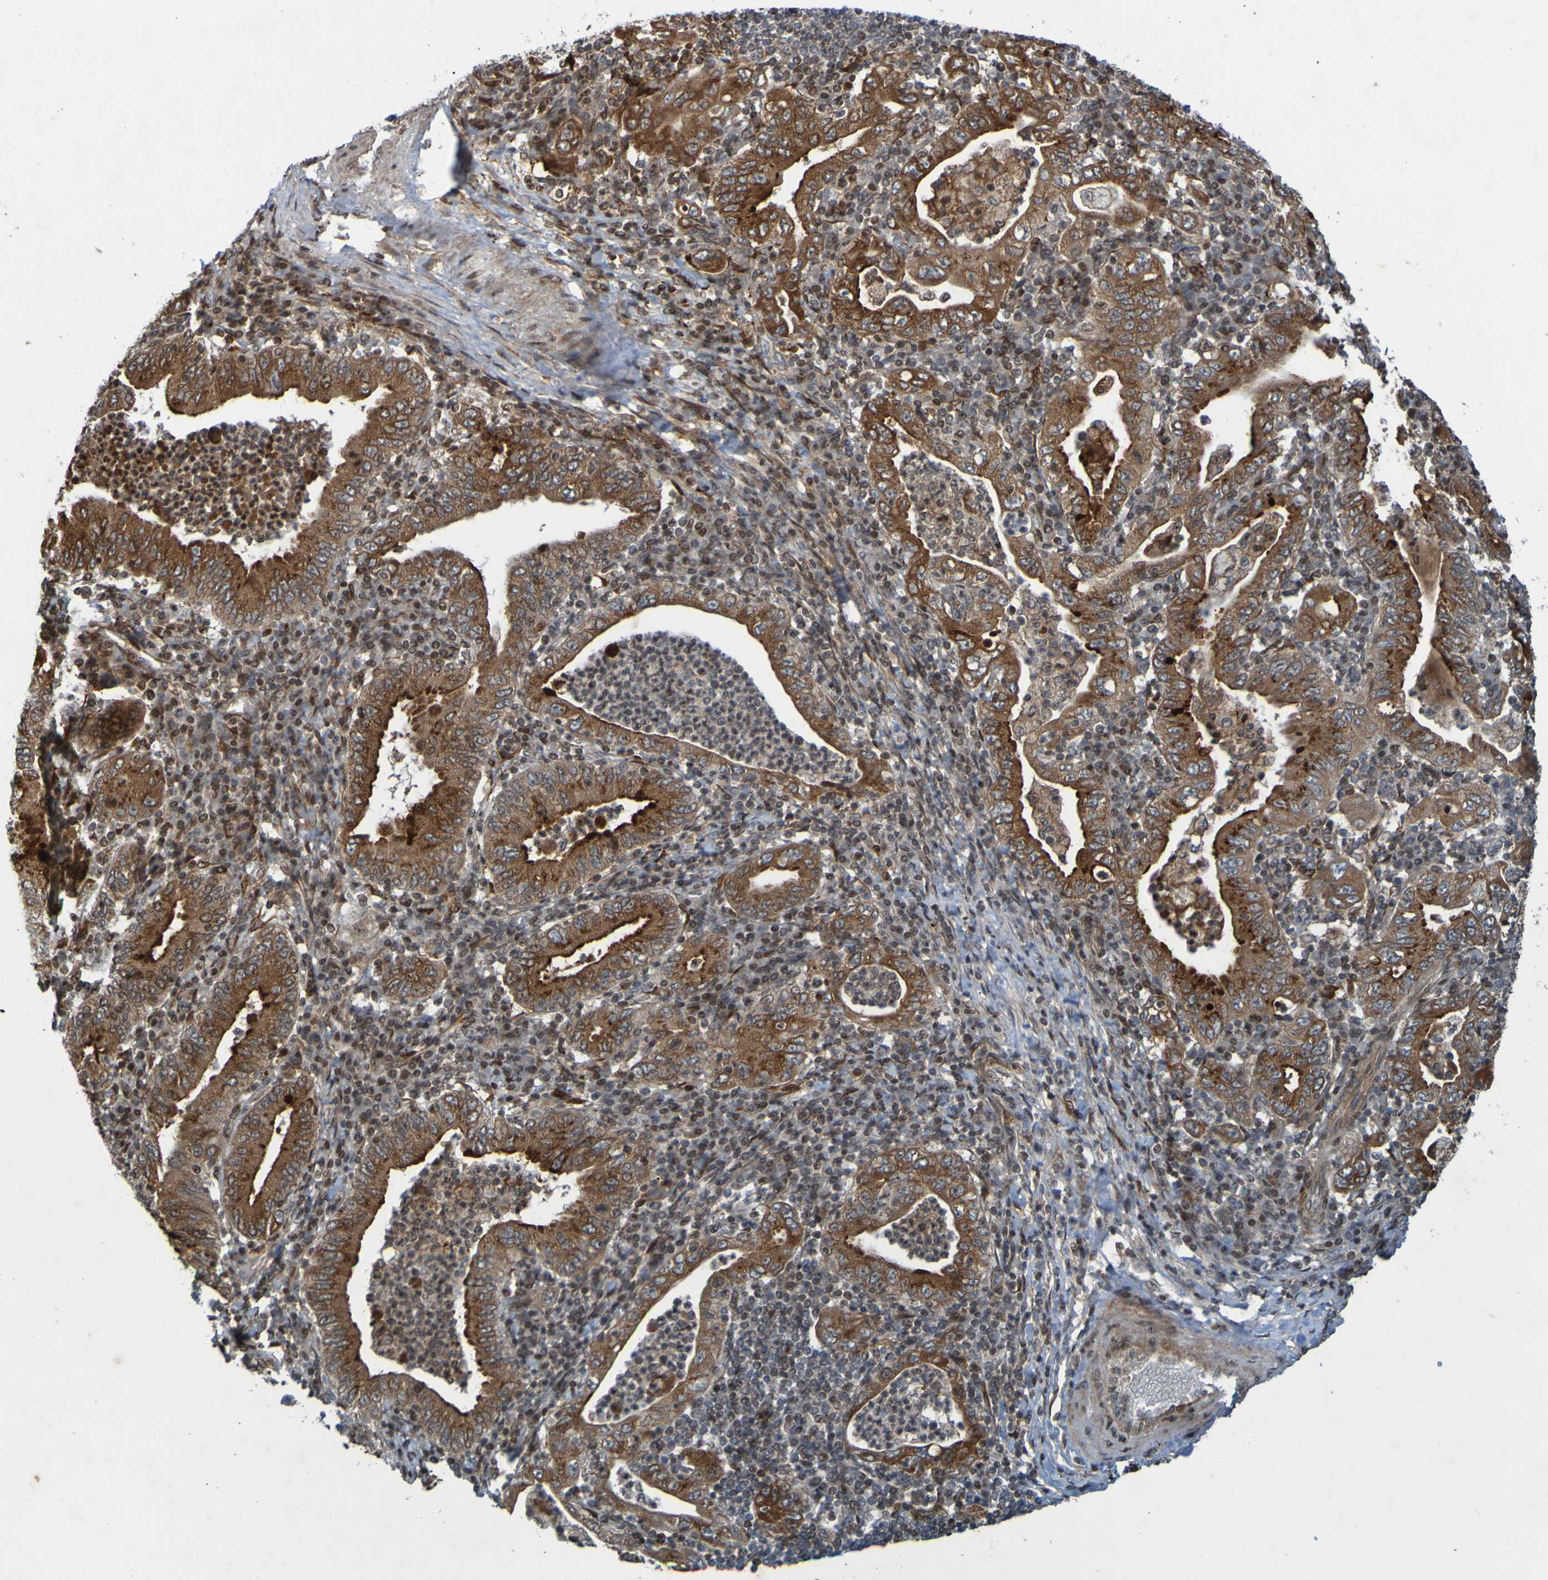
{"staining": {"intensity": "moderate", "quantity": ">75%", "location": "cytoplasmic/membranous"}, "tissue": "stomach cancer", "cell_type": "Tumor cells", "image_type": "cancer", "snomed": [{"axis": "morphology", "description": "Normal tissue, NOS"}, {"axis": "morphology", "description": "Adenocarcinoma, NOS"}, {"axis": "topography", "description": "Esophagus"}, {"axis": "topography", "description": "Stomach, upper"}, {"axis": "topography", "description": "Peripheral nerve tissue"}], "caption": "About >75% of tumor cells in human stomach cancer demonstrate moderate cytoplasmic/membranous protein expression as visualized by brown immunohistochemical staining.", "gene": "GUCY1A1", "patient": {"sex": "male", "age": 62}}